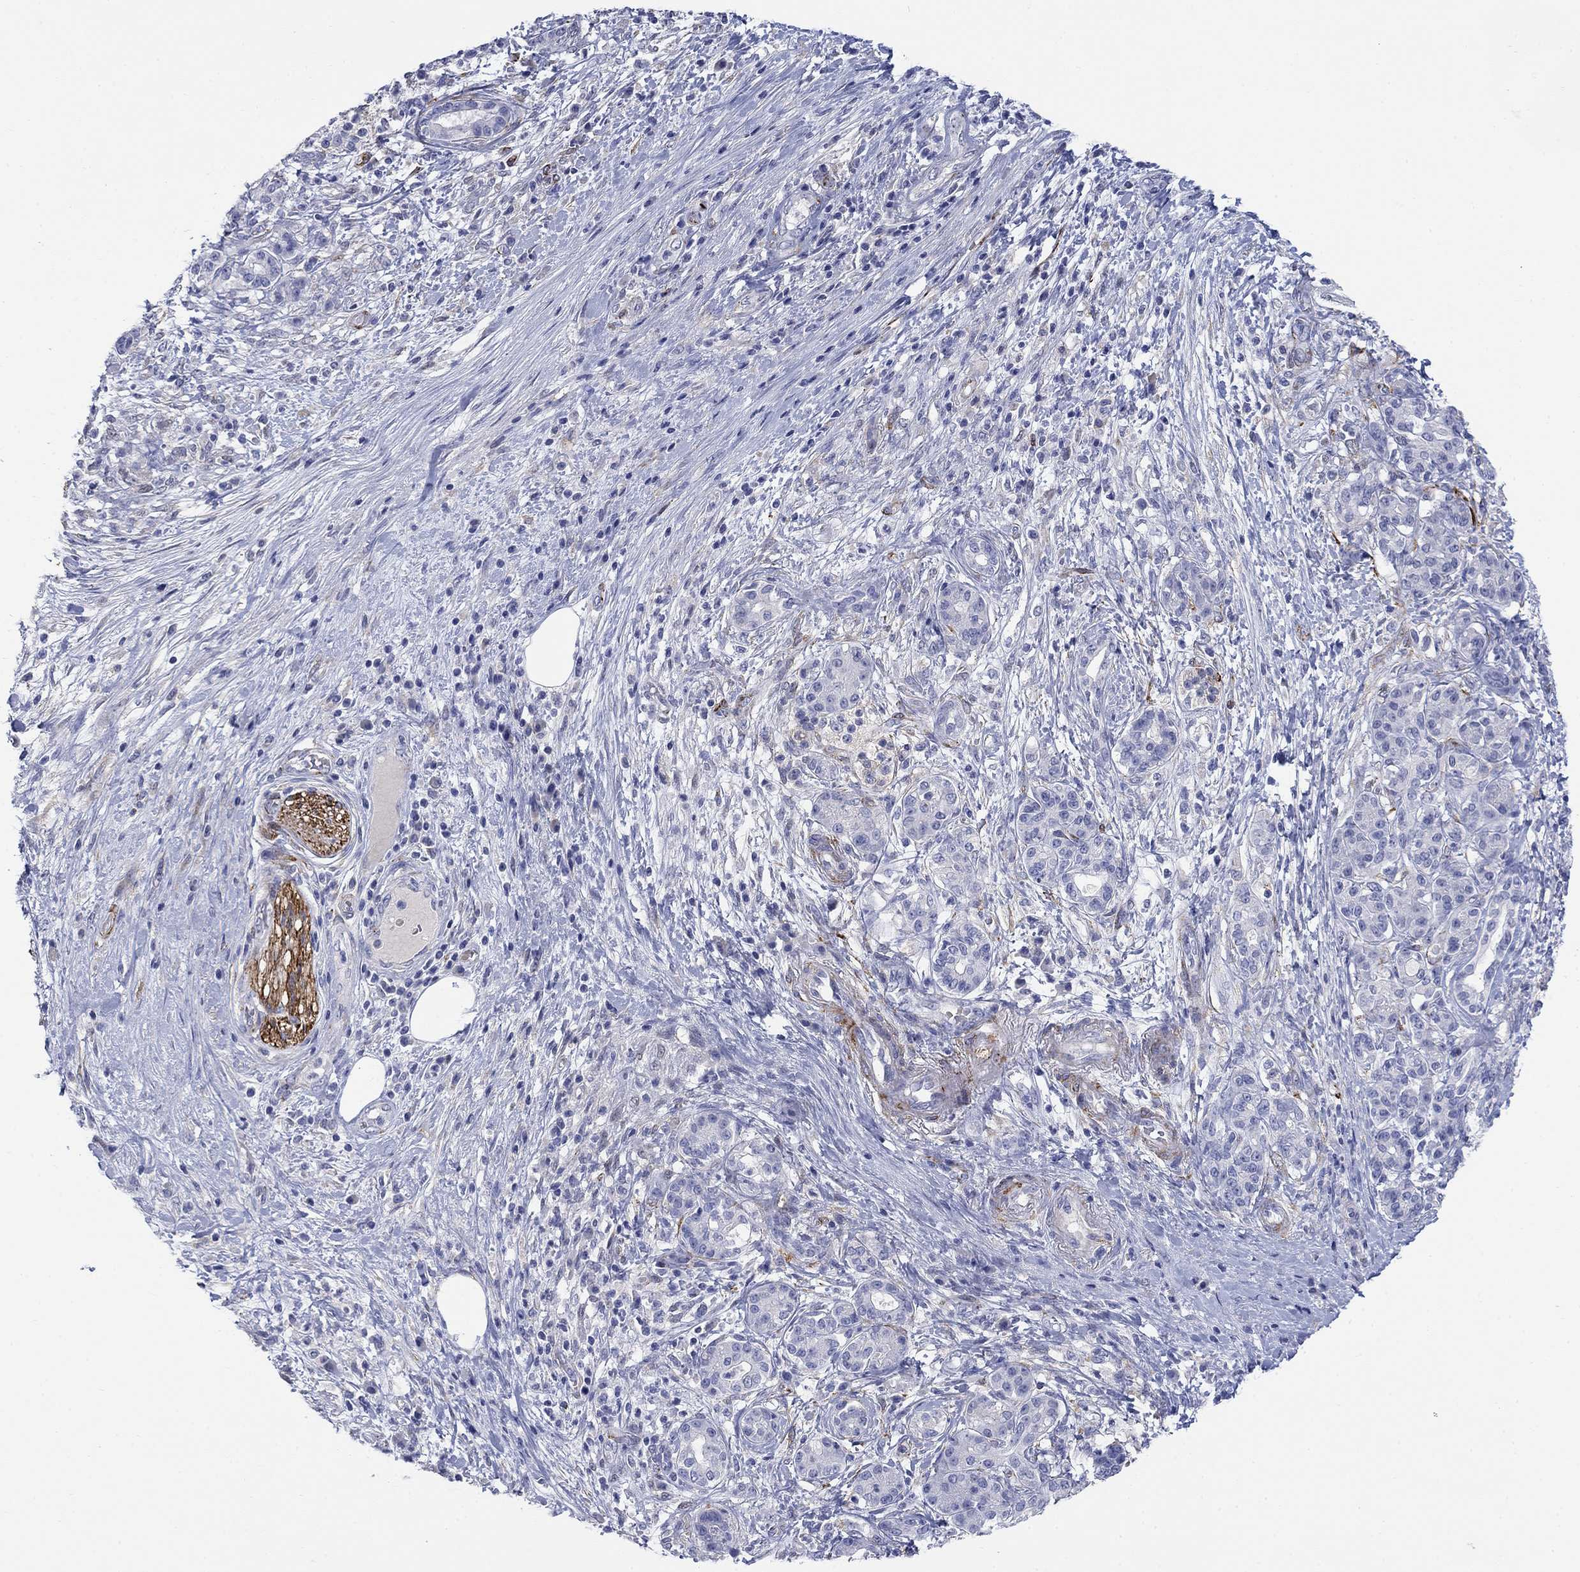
{"staining": {"intensity": "negative", "quantity": "none", "location": "none"}, "tissue": "pancreatic cancer", "cell_type": "Tumor cells", "image_type": "cancer", "snomed": [{"axis": "morphology", "description": "Adenocarcinoma, NOS"}, {"axis": "topography", "description": "Pancreas"}], "caption": "Tumor cells are negative for brown protein staining in adenocarcinoma (pancreatic).", "gene": "PTPRZ1", "patient": {"sex": "female", "age": 73}}